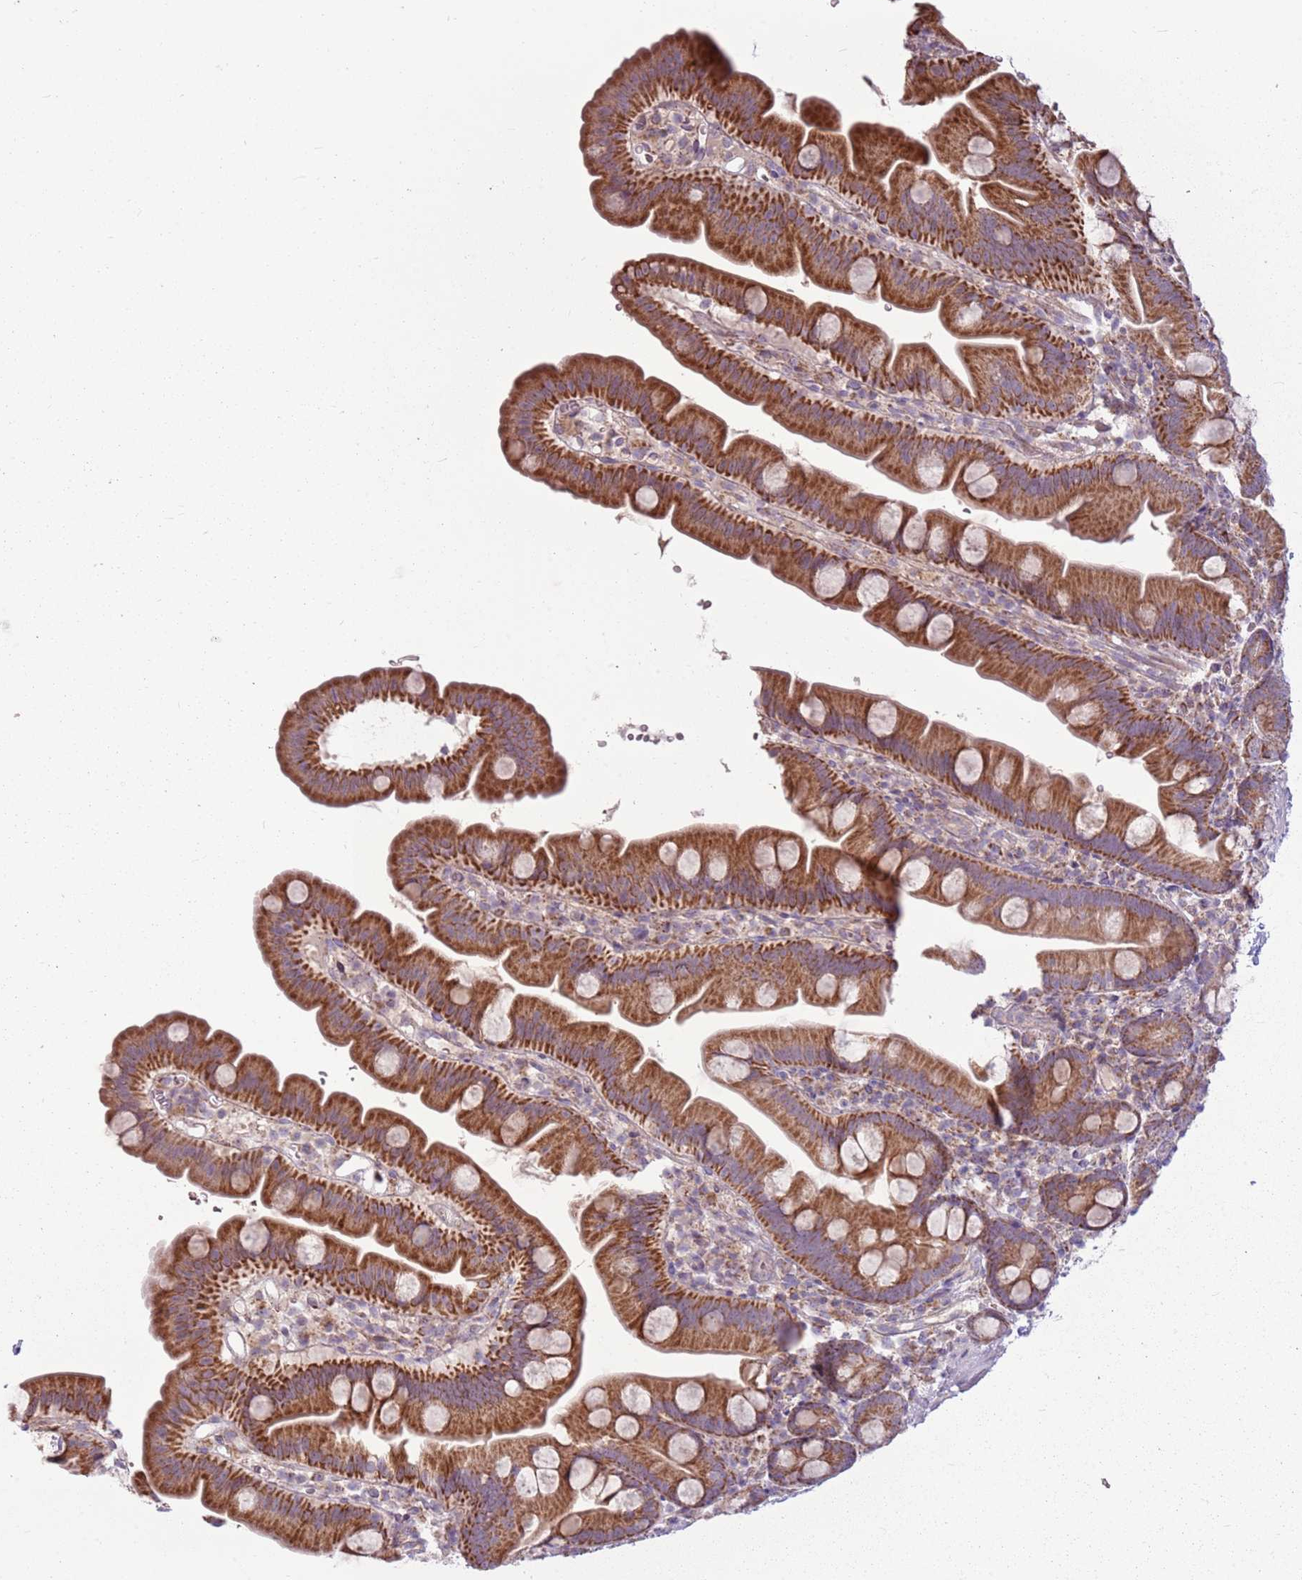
{"staining": {"intensity": "strong", "quantity": ">75%", "location": "cytoplasmic/membranous"}, "tissue": "small intestine", "cell_type": "Glandular cells", "image_type": "normal", "snomed": [{"axis": "morphology", "description": "Normal tissue, NOS"}, {"axis": "topography", "description": "Small intestine"}], "caption": "Small intestine stained with IHC demonstrates strong cytoplasmic/membranous staining in approximately >75% of glandular cells.", "gene": "ZNF530", "patient": {"sex": "female", "age": 68}}